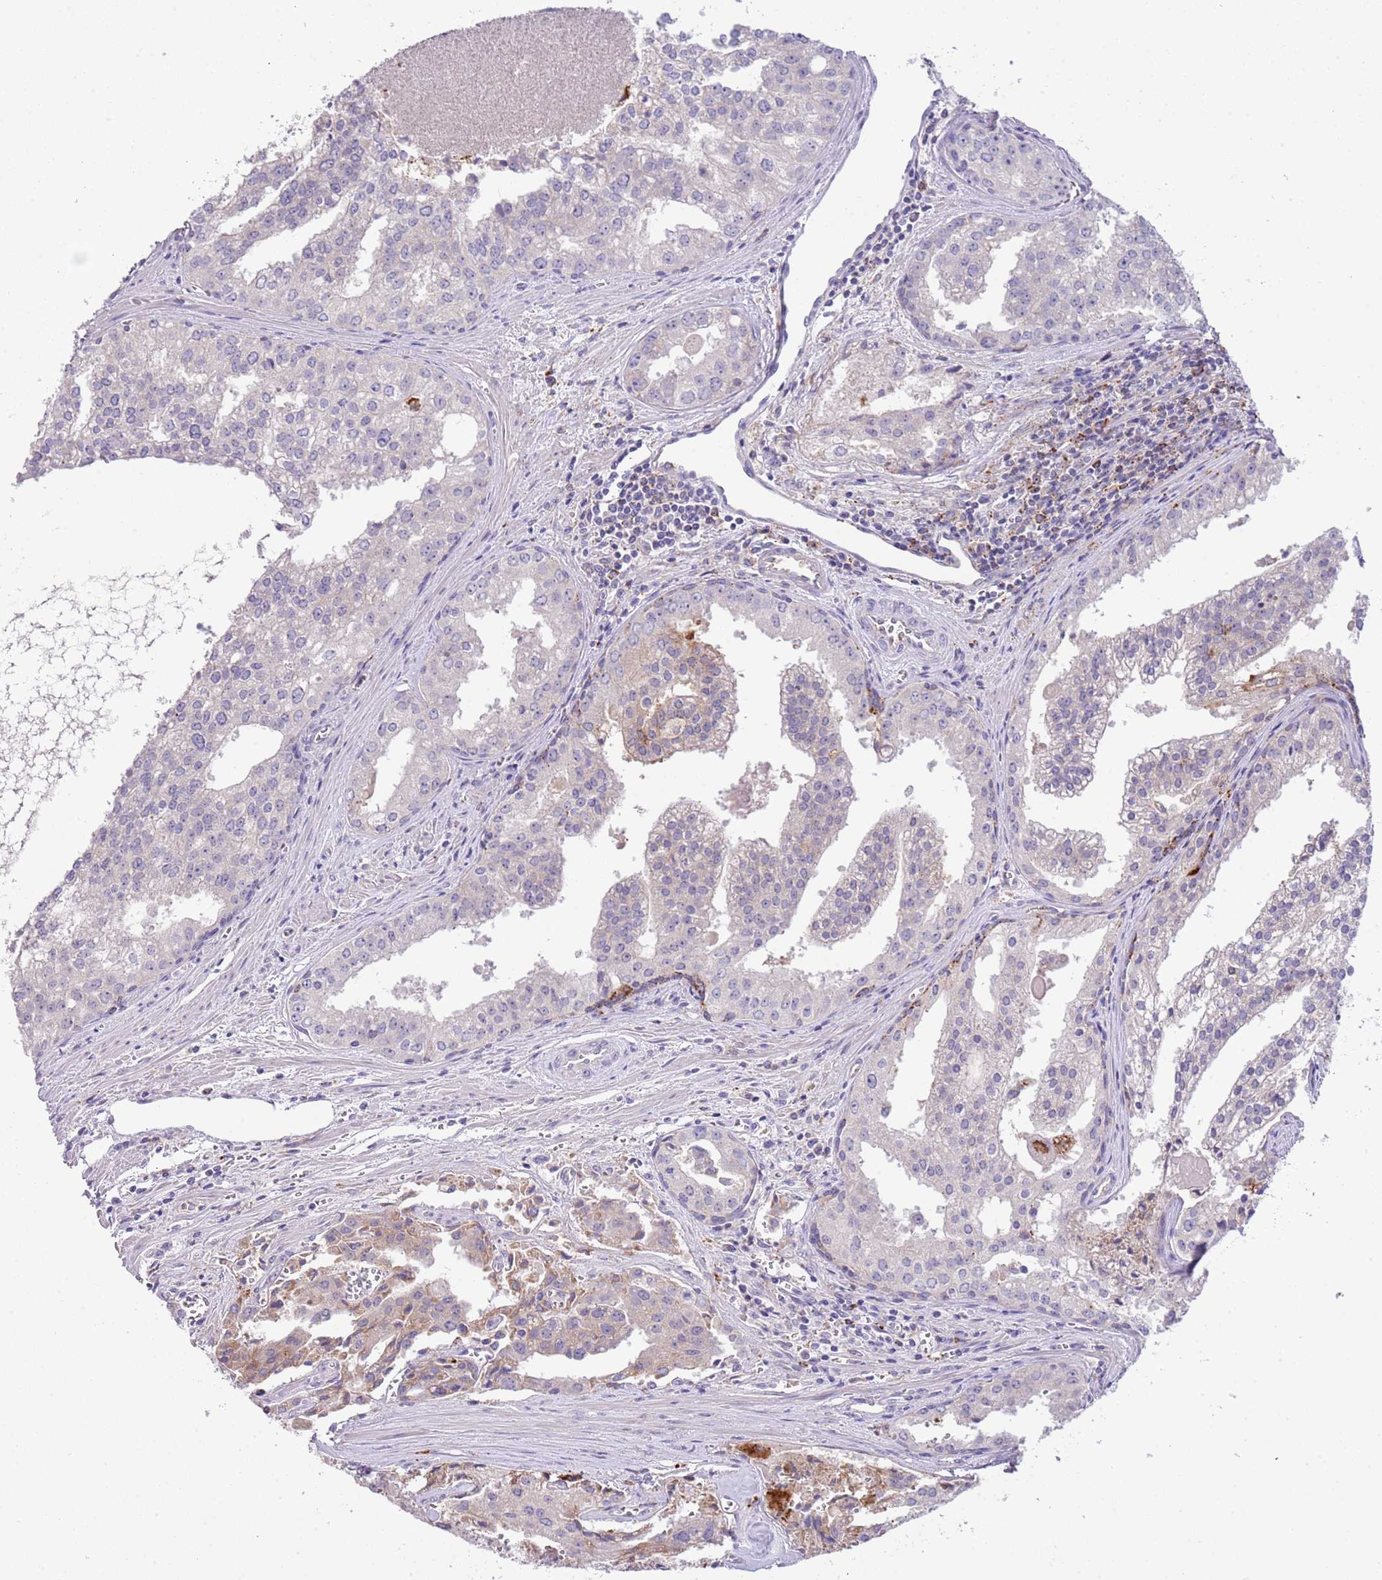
{"staining": {"intensity": "weak", "quantity": "<25%", "location": "cytoplasmic/membranous"}, "tissue": "prostate cancer", "cell_type": "Tumor cells", "image_type": "cancer", "snomed": [{"axis": "morphology", "description": "Adenocarcinoma, High grade"}, {"axis": "topography", "description": "Prostate"}], "caption": "Immunohistochemistry photomicrograph of neoplastic tissue: prostate cancer stained with DAB (3,3'-diaminobenzidine) reveals no significant protein positivity in tumor cells. The staining is performed using DAB (3,3'-diaminobenzidine) brown chromogen with nuclei counter-stained in using hematoxylin.", "gene": "ABHD17A", "patient": {"sex": "male", "age": 68}}